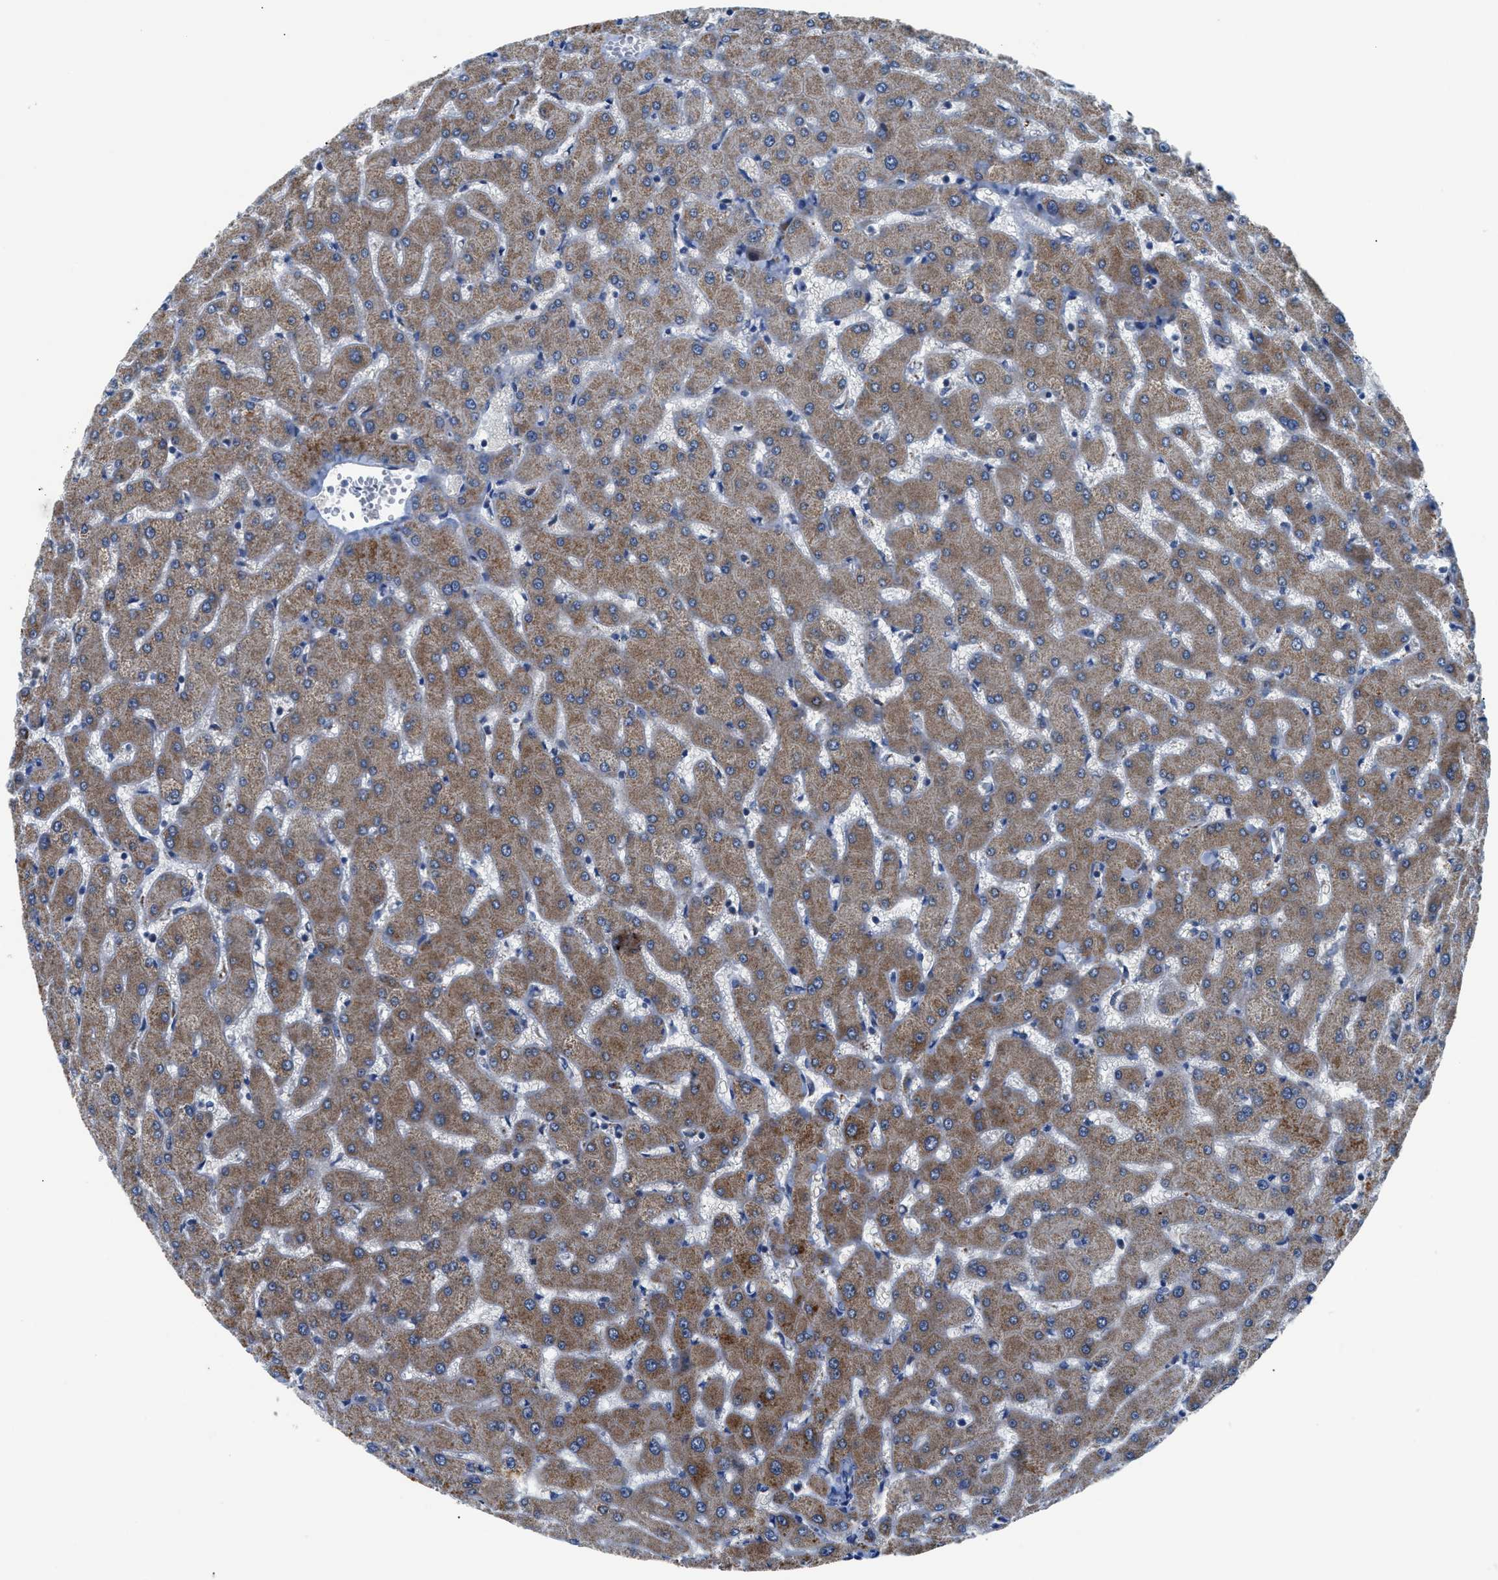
{"staining": {"intensity": "moderate", "quantity": "<25%", "location": "cytoplasmic/membranous"}, "tissue": "liver", "cell_type": "Cholangiocytes", "image_type": "normal", "snomed": [{"axis": "morphology", "description": "Normal tissue, NOS"}, {"axis": "topography", "description": "Liver"}], "caption": "Liver stained with a brown dye demonstrates moderate cytoplasmic/membranous positive expression in about <25% of cholangiocytes.", "gene": "UAP1", "patient": {"sex": "female", "age": 63}}